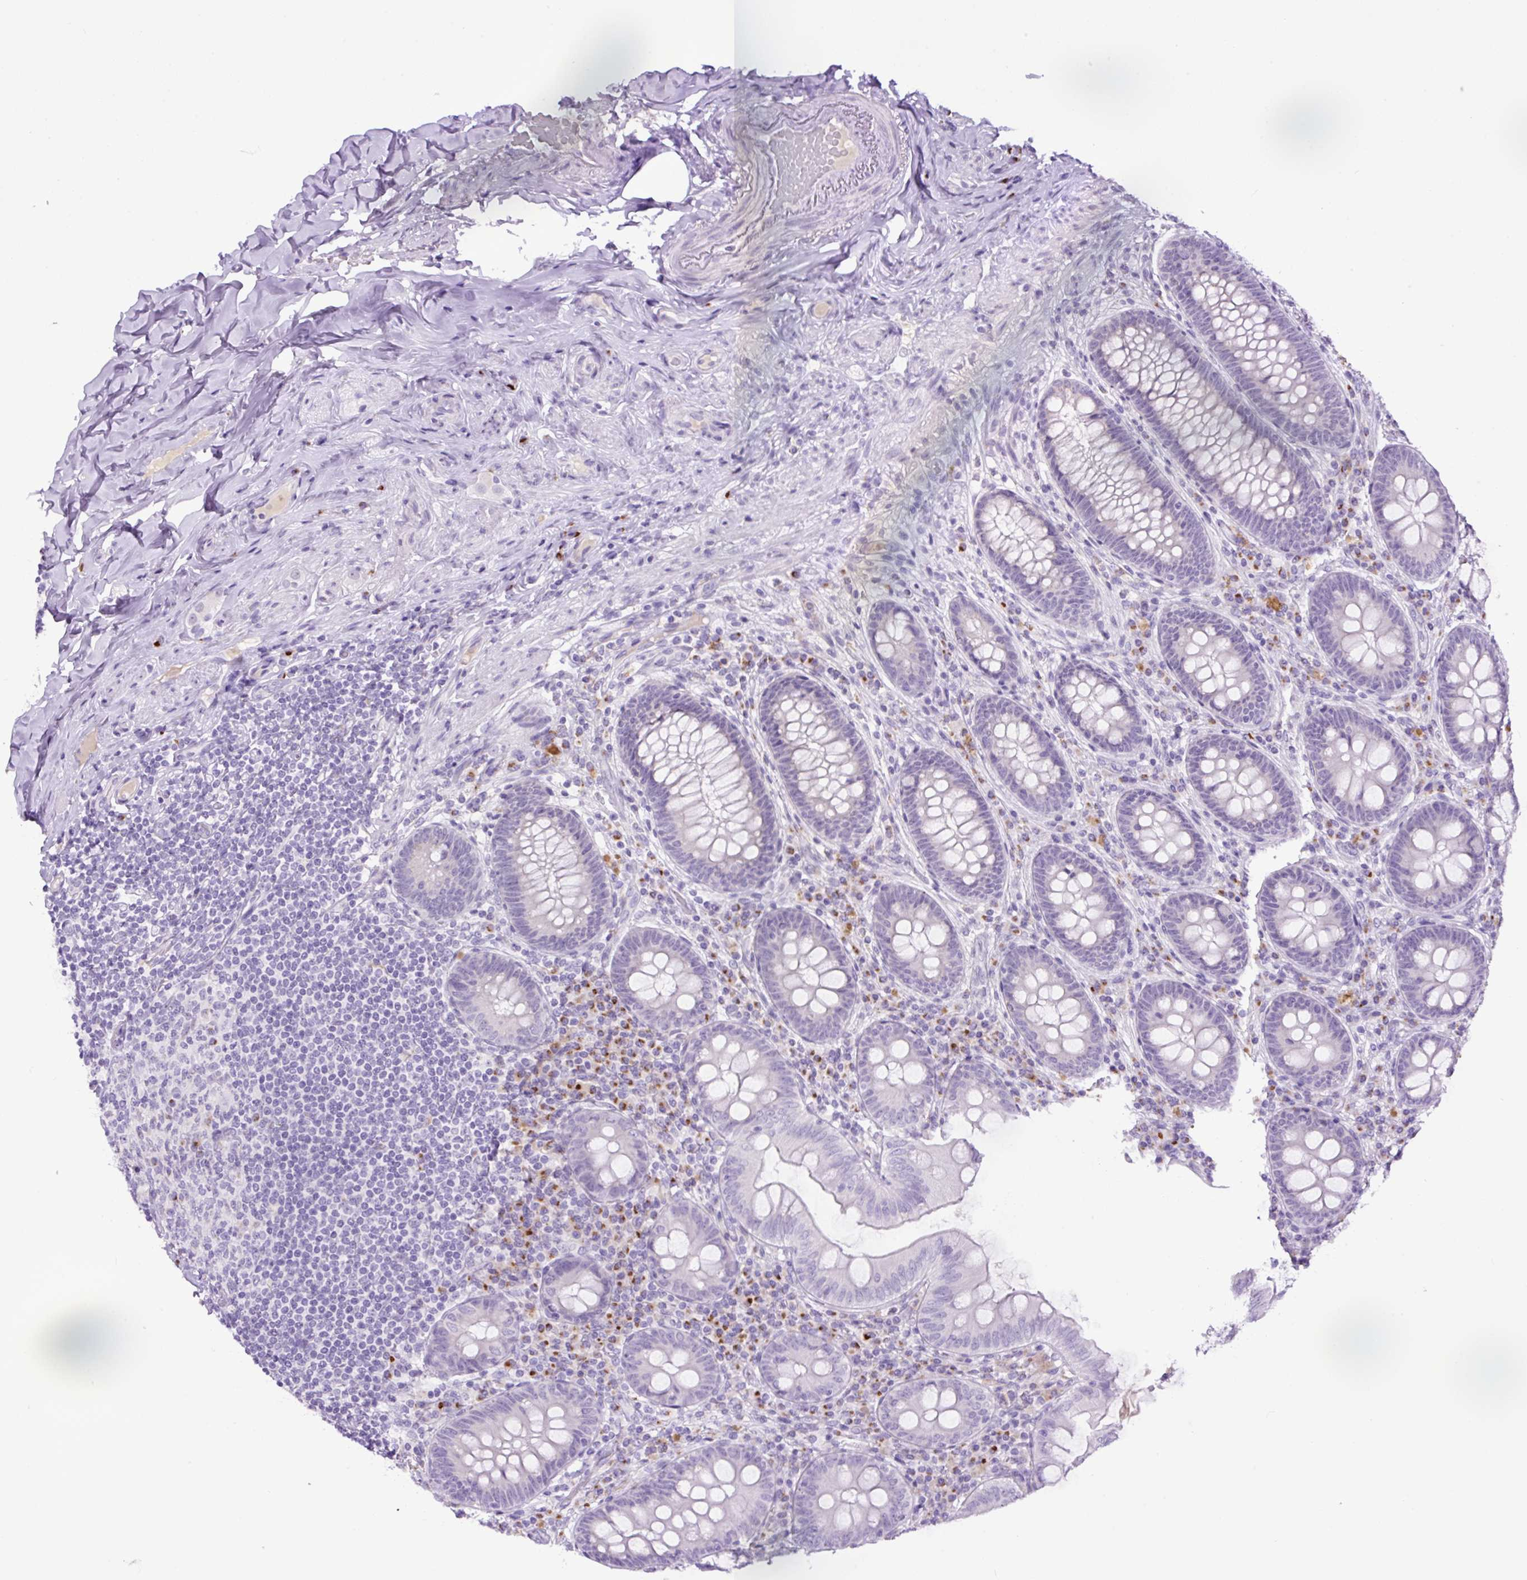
{"staining": {"intensity": "negative", "quantity": "none", "location": "none"}, "tissue": "appendix", "cell_type": "Glandular cells", "image_type": "normal", "snomed": [{"axis": "morphology", "description": "Normal tissue, NOS"}, {"axis": "topography", "description": "Appendix"}], "caption": "This micrograph is of normal appendix stained with immunohistochemistry (IHC) to label a protein in brown with the nuclei are counter-stained blue. There is no positivity in glandular cells.", "gene": "MFSD3", "patient": {"sex": "male", "age": 71}}